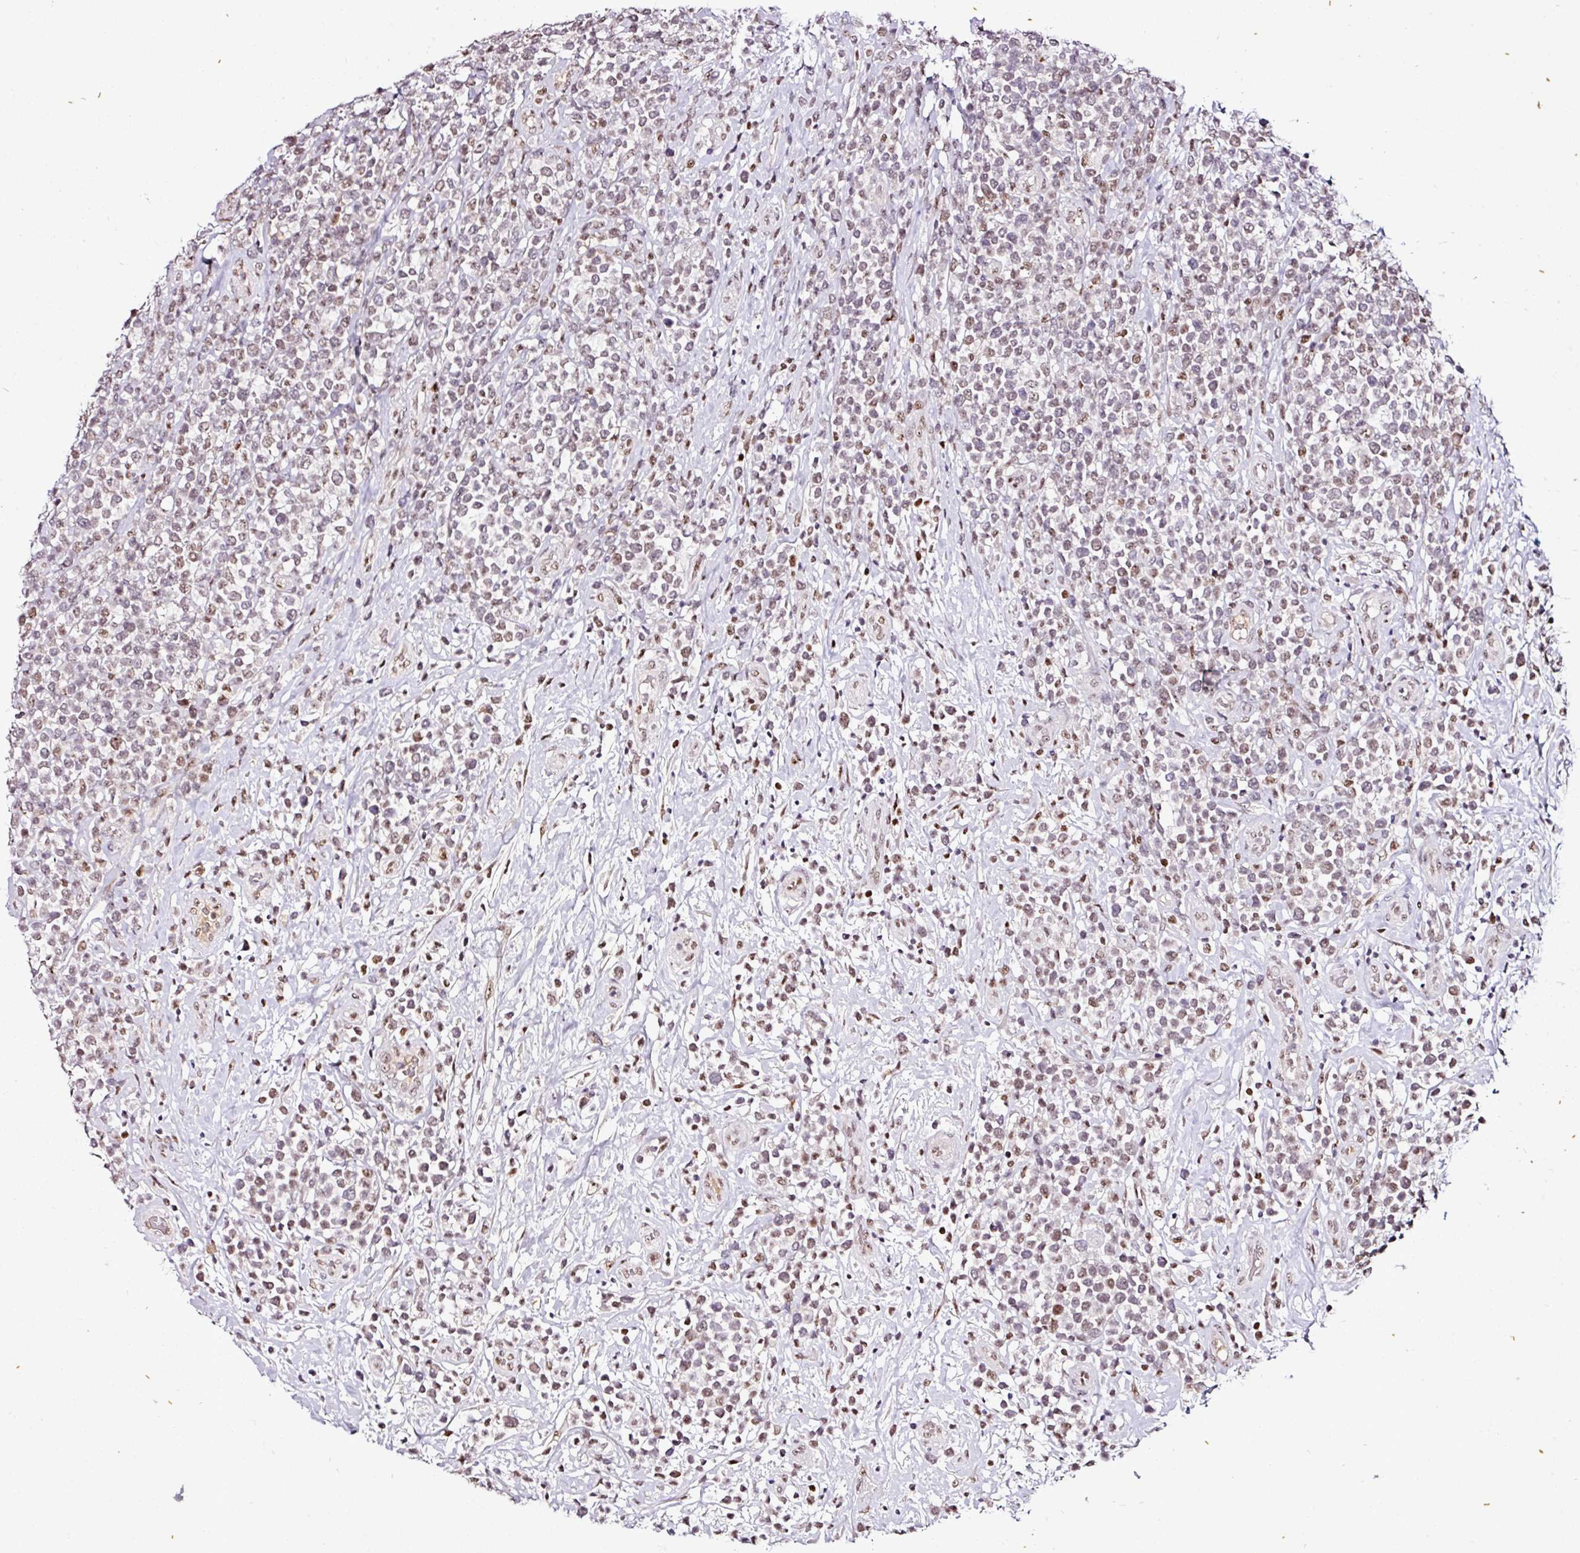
{"staining": {"intensity": "weak", "quantity": "25%-75%", "location": "nuclear"}, "tissue": "lymphoma", "cell_type": "Tumor cells", "image_type": "cancer", "snomed": [{"axis": "morphology", "description": "Malignant lymphoma, non-Hodgkin's type, High grade"}, {"axis": "topography", "description": "Soft tissue"}], "caption": "This histopathology image exhibits immunohistochemistry staining of high-grade malignant lymphoma, non-Hodgkin's type, with low weak nuclear expression in about 25%-75% of tumor cells.", "gene": "KLF16", "patient": {"sex": "female", "age": 56}}